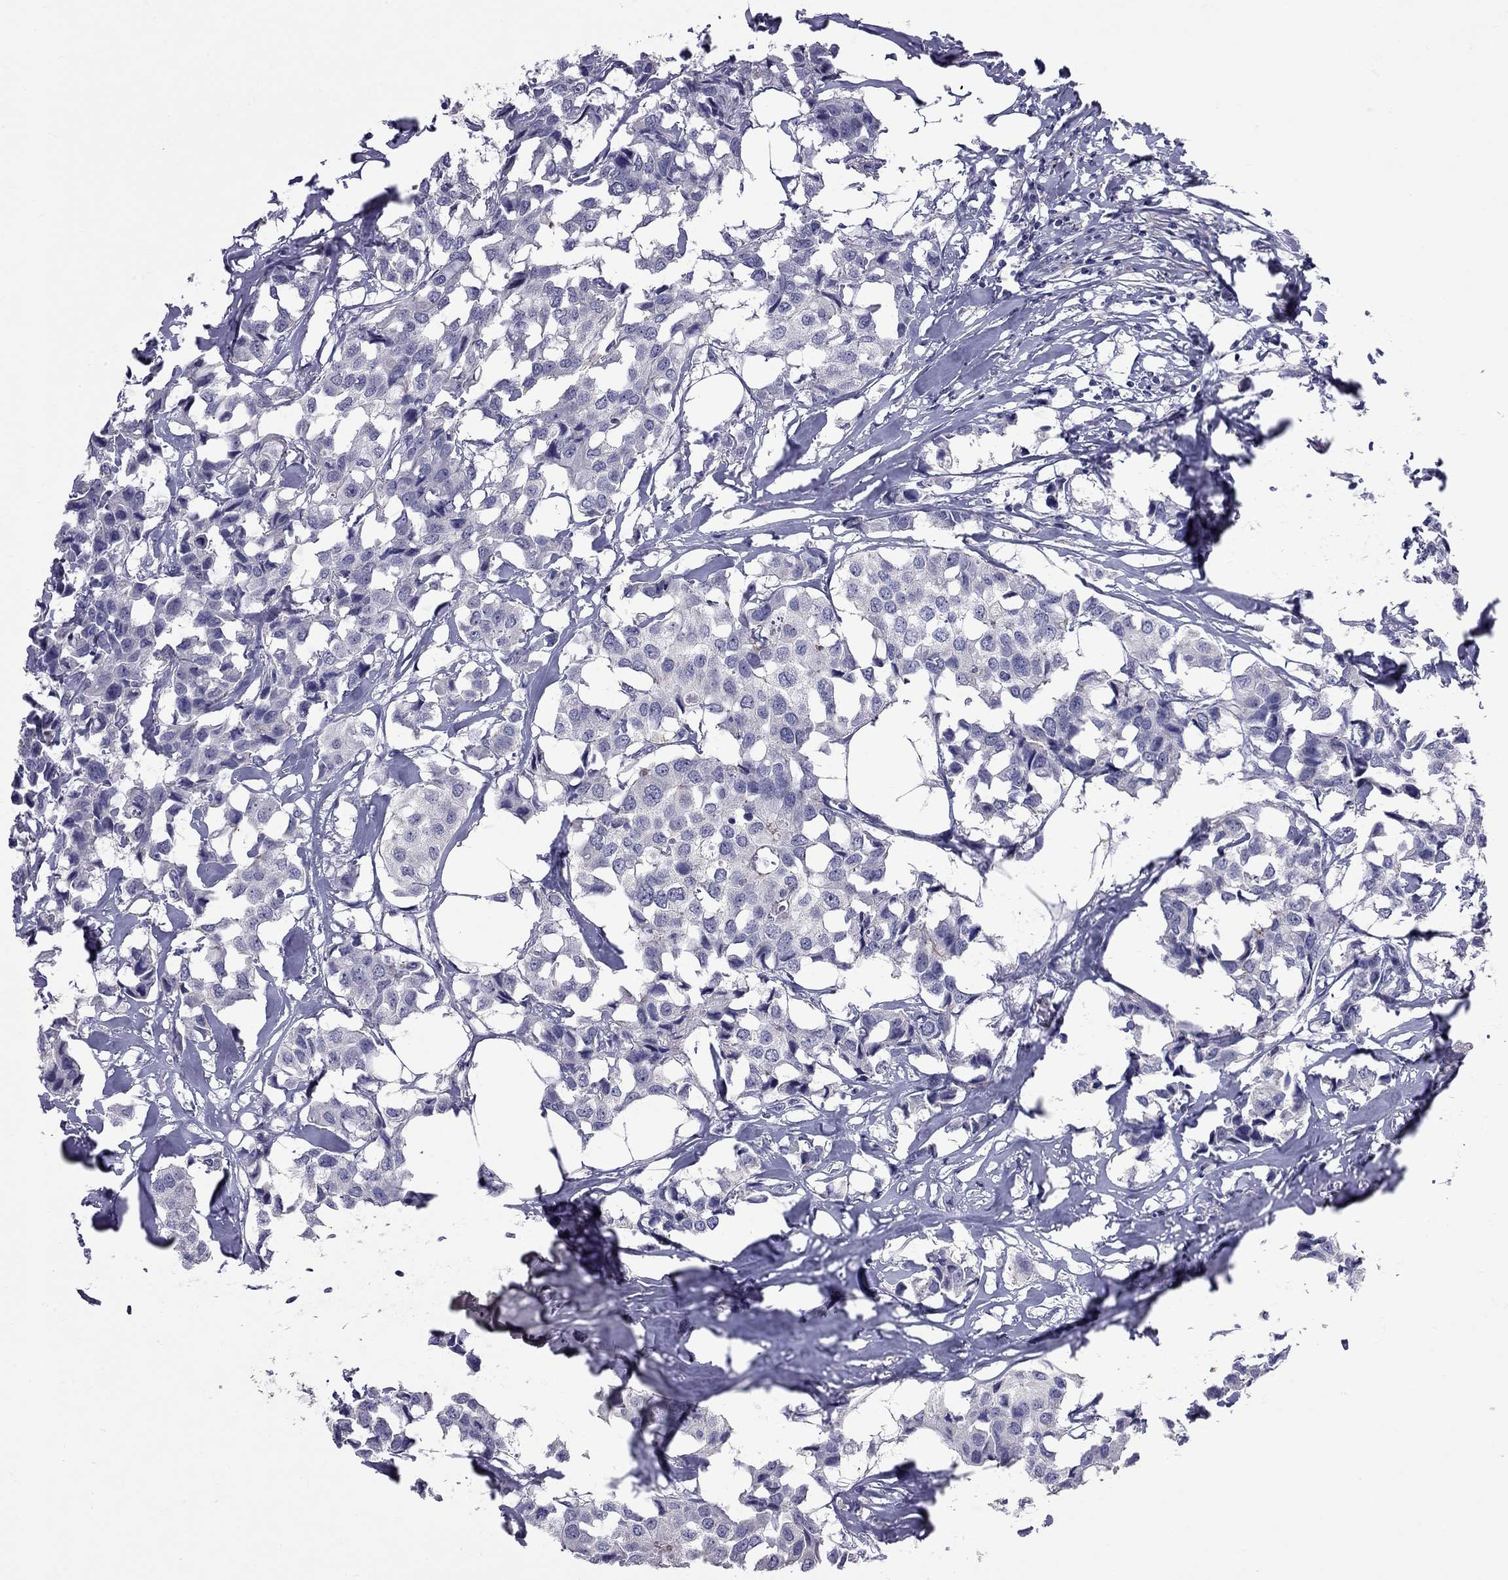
{"staining": {"intensity": "negative", "quantity": "none", "location": "none"}, "tissue": "breast cancer", "cell_type": "Tumor cells", "image_type": "cancer", "snomed": [{"axis": "morphology", "description": "Duct carcinoma"}, {"axis": "topography", "description": "Breast"}], "caption": "An IHC image of infiltrating ductal carcinoma (breast) is shown. There is no staining in tumor cells of infiltrating ductal carcinoma (breast).", "gene": "CFAP91", "patient": {"sex": "female", "age": 80}}